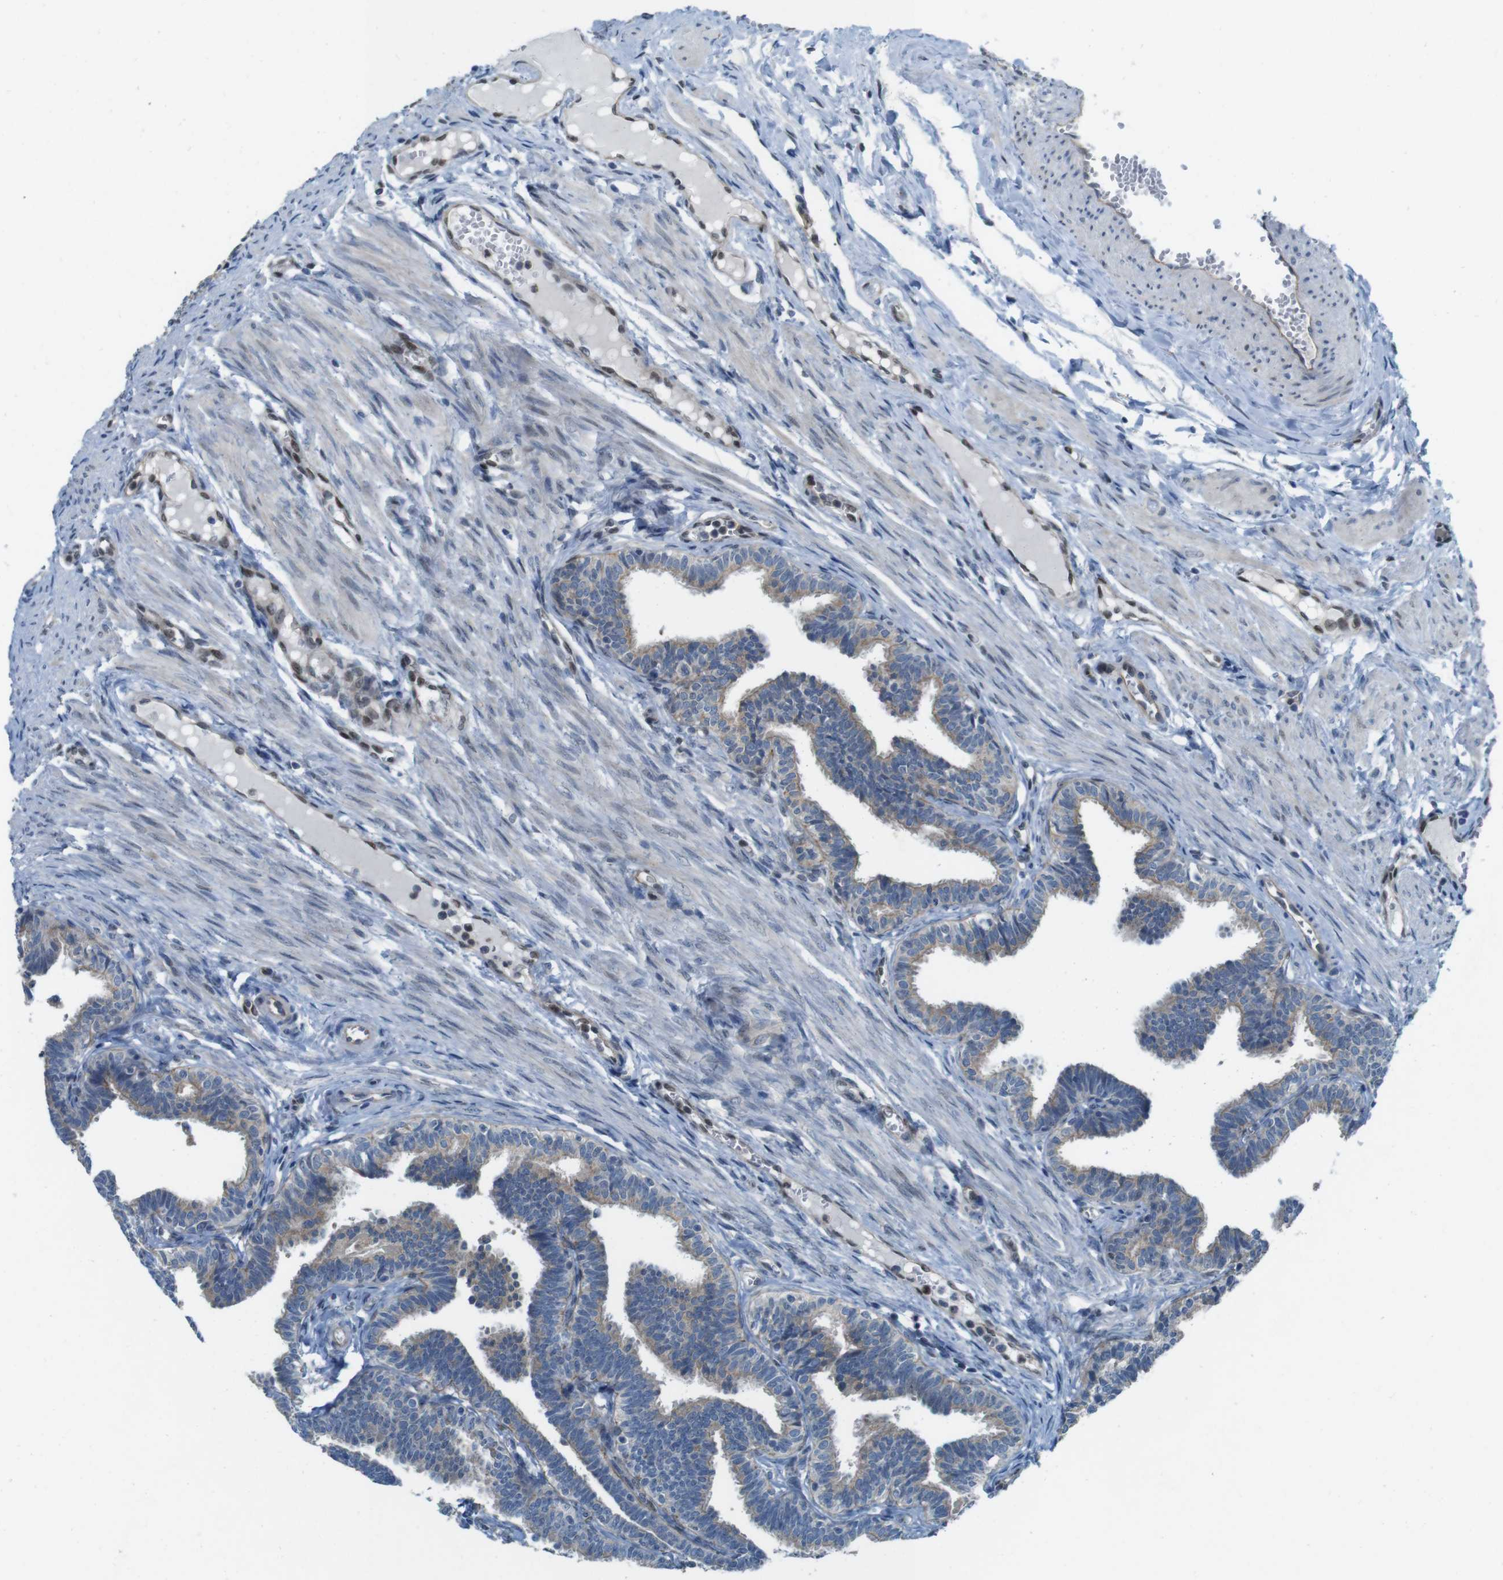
{"staining": {"intensity": "weak", "quantity": ">75%", "location": "cytoplasmic/membranous"}, "tissue": "fallopian tube", "cell_type": "Glandular cells", "image_type": "normal", "snomed": [{"axis": "morphology", "description": "Normal tissue, NOS"}, {"axis": "topography", "description": "Fallopian tube"}, {"axis": "topography", "description": "Ovary"}], "caption": "This is a micrograph of immunohistochemistry (IHC) staining of benign fallopian tube, which shows weak expression in the cytoplasmic/membranous of glandular cells.", "gene": "SKI", "patient": {"sex": "female", "age": 23}}